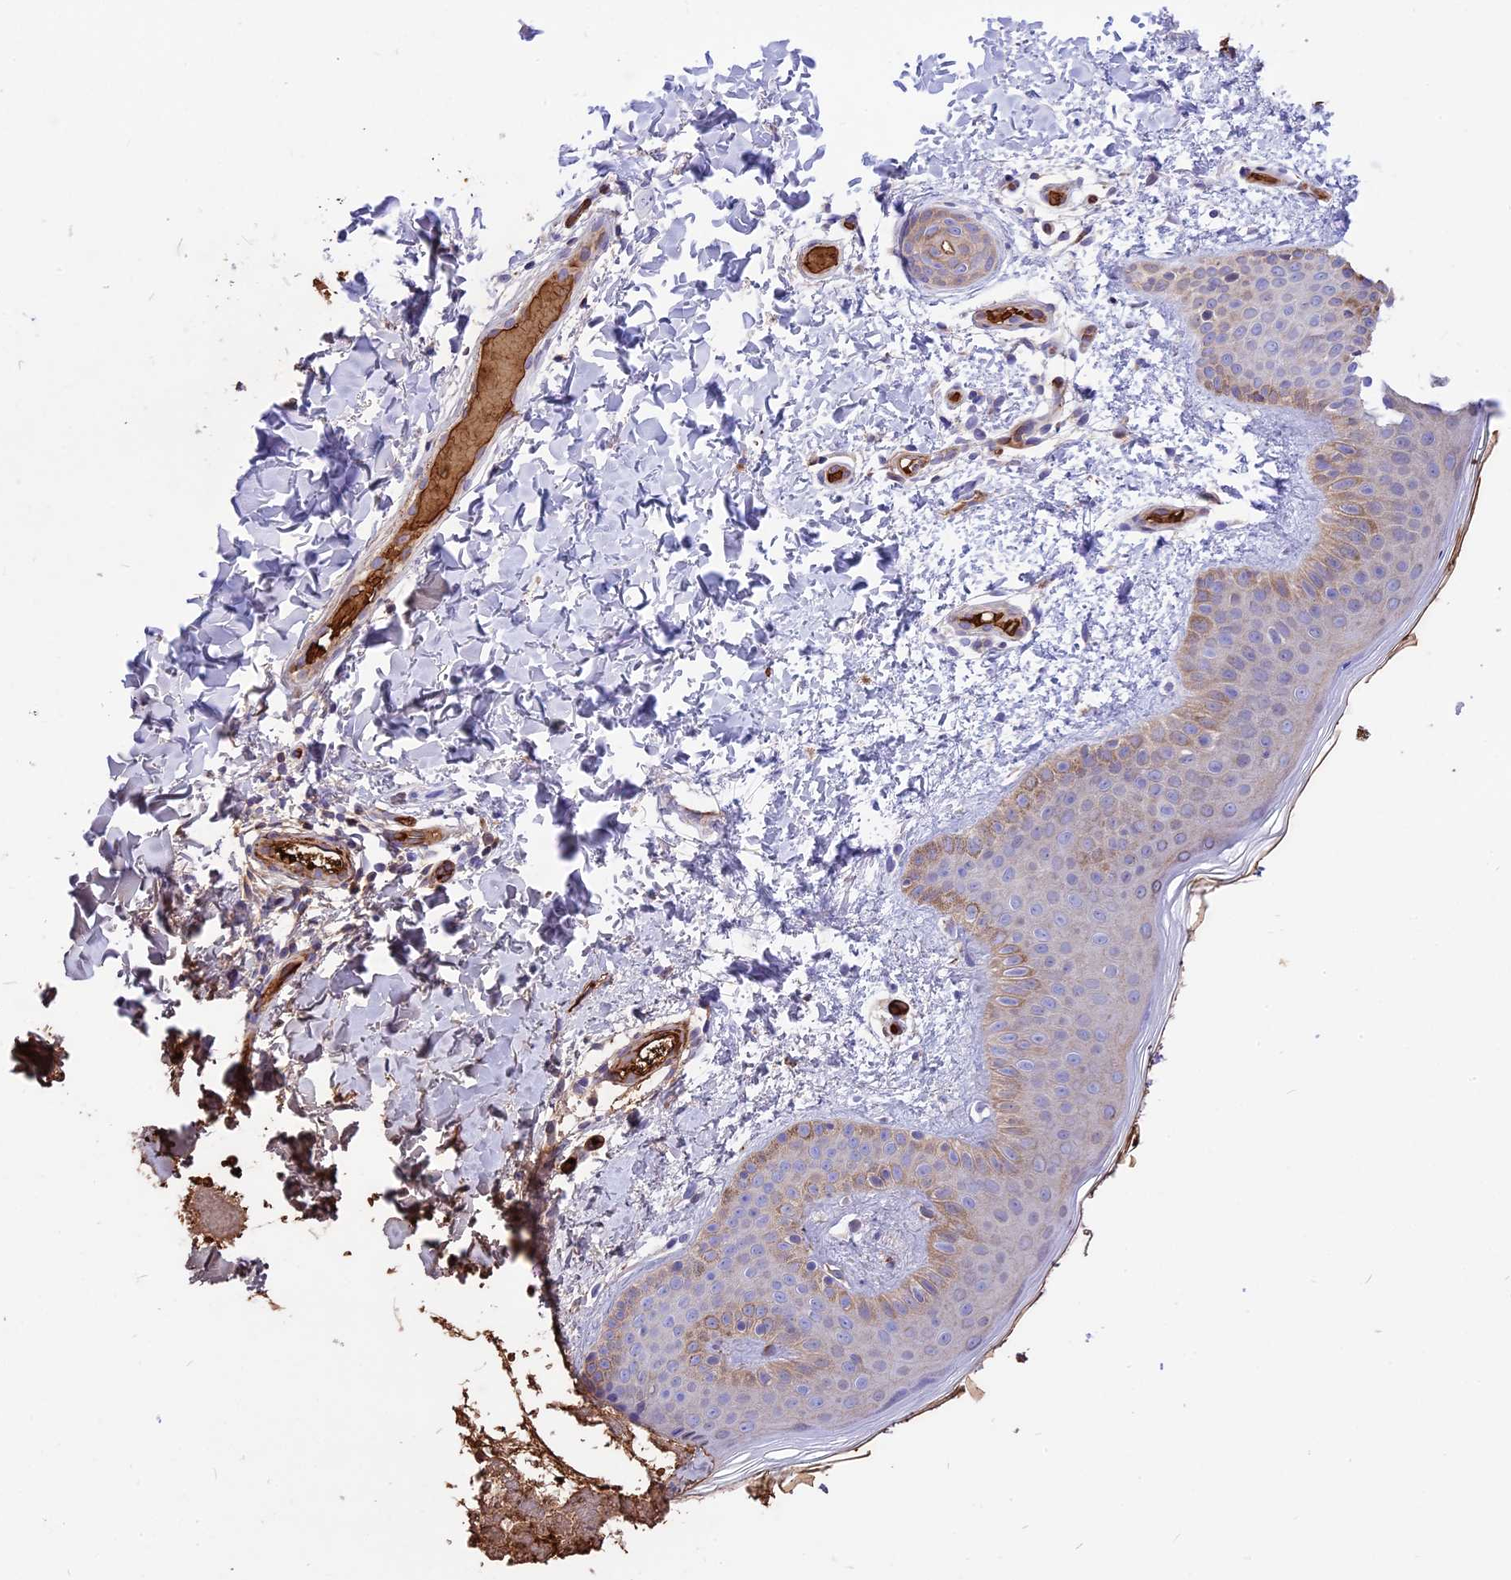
{"staining": {"intensity": "negative", "quantity": "none", "location": "none"}, "tissue": "skin", "cell_type": "Fibroblasts", "image_type": "normal", "snomed": [{"axis": "morphology", "description": "Normal tissue, NOS"}, {"axis": "topography", "description": "Skin"}], "caption": "Human skin stained for a protein using immunohistochemistry shows no expression in fibroblasts.", "gene": "TTC4", "patient": {"sex": "male", "age": 36}}